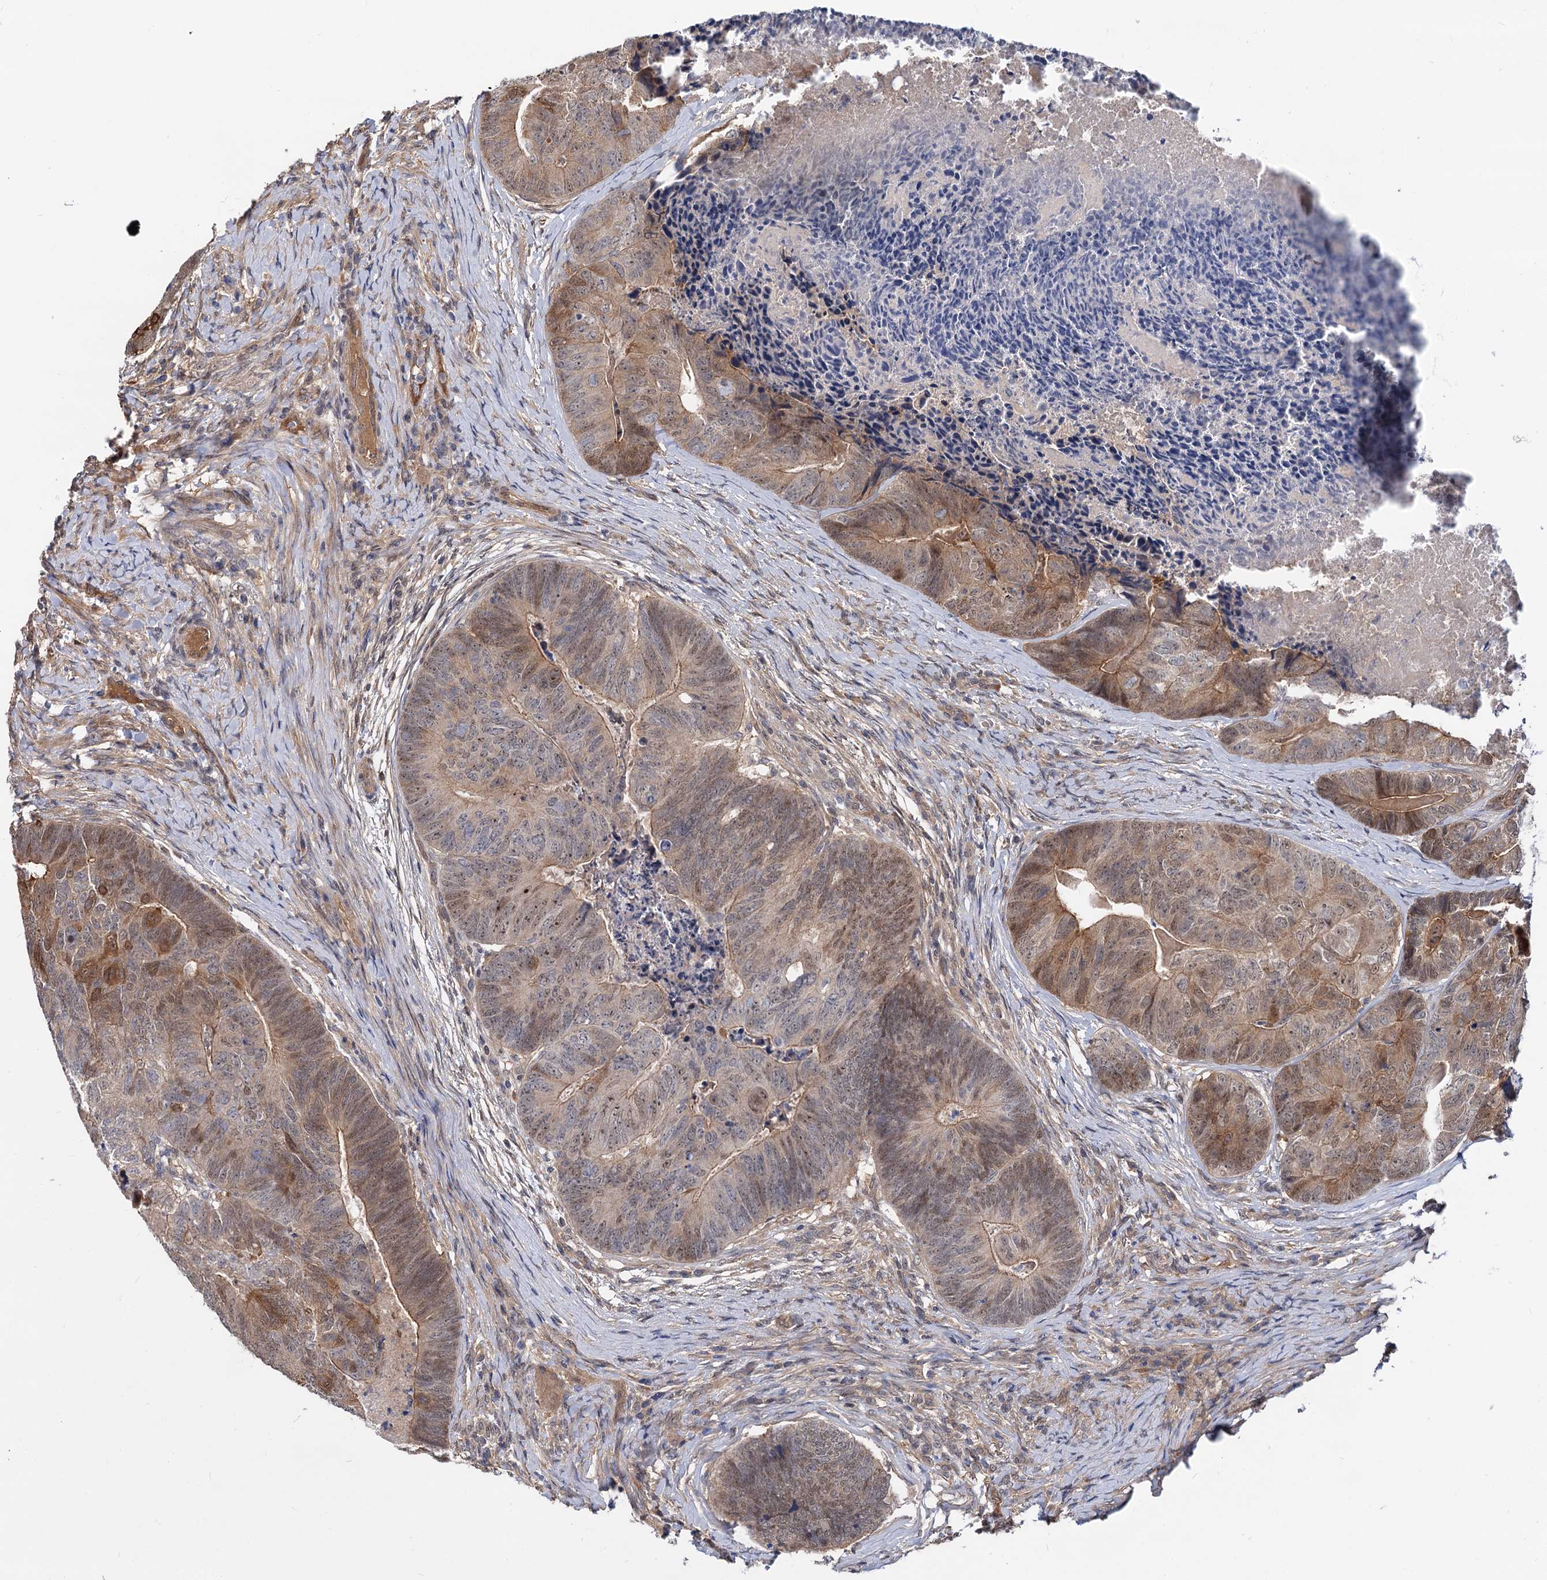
{"staining": {"intensity": "moderate", "quantity": "25%-75%", "location": "cytoplasmic/membranous,nuclear"}, "tissue": "colorectal cancer", "cell_type": "Tumor cells", "image_type": "cancer", "snomed": [{"axis": "morphology", "description": "Adenocarcinoma, NOS"}, {"axis": "topography", "description": "Colon"}], "caption": "A brown stain shows moderate cytoplasmic/membranous and nuclear expression of a protein in human colorectal cancer tumor cells. The protein is shown in brown color, while the nuclei are stained blue.", "gene": "SNX15", "patient": {"sex": "female", "age": 67}}